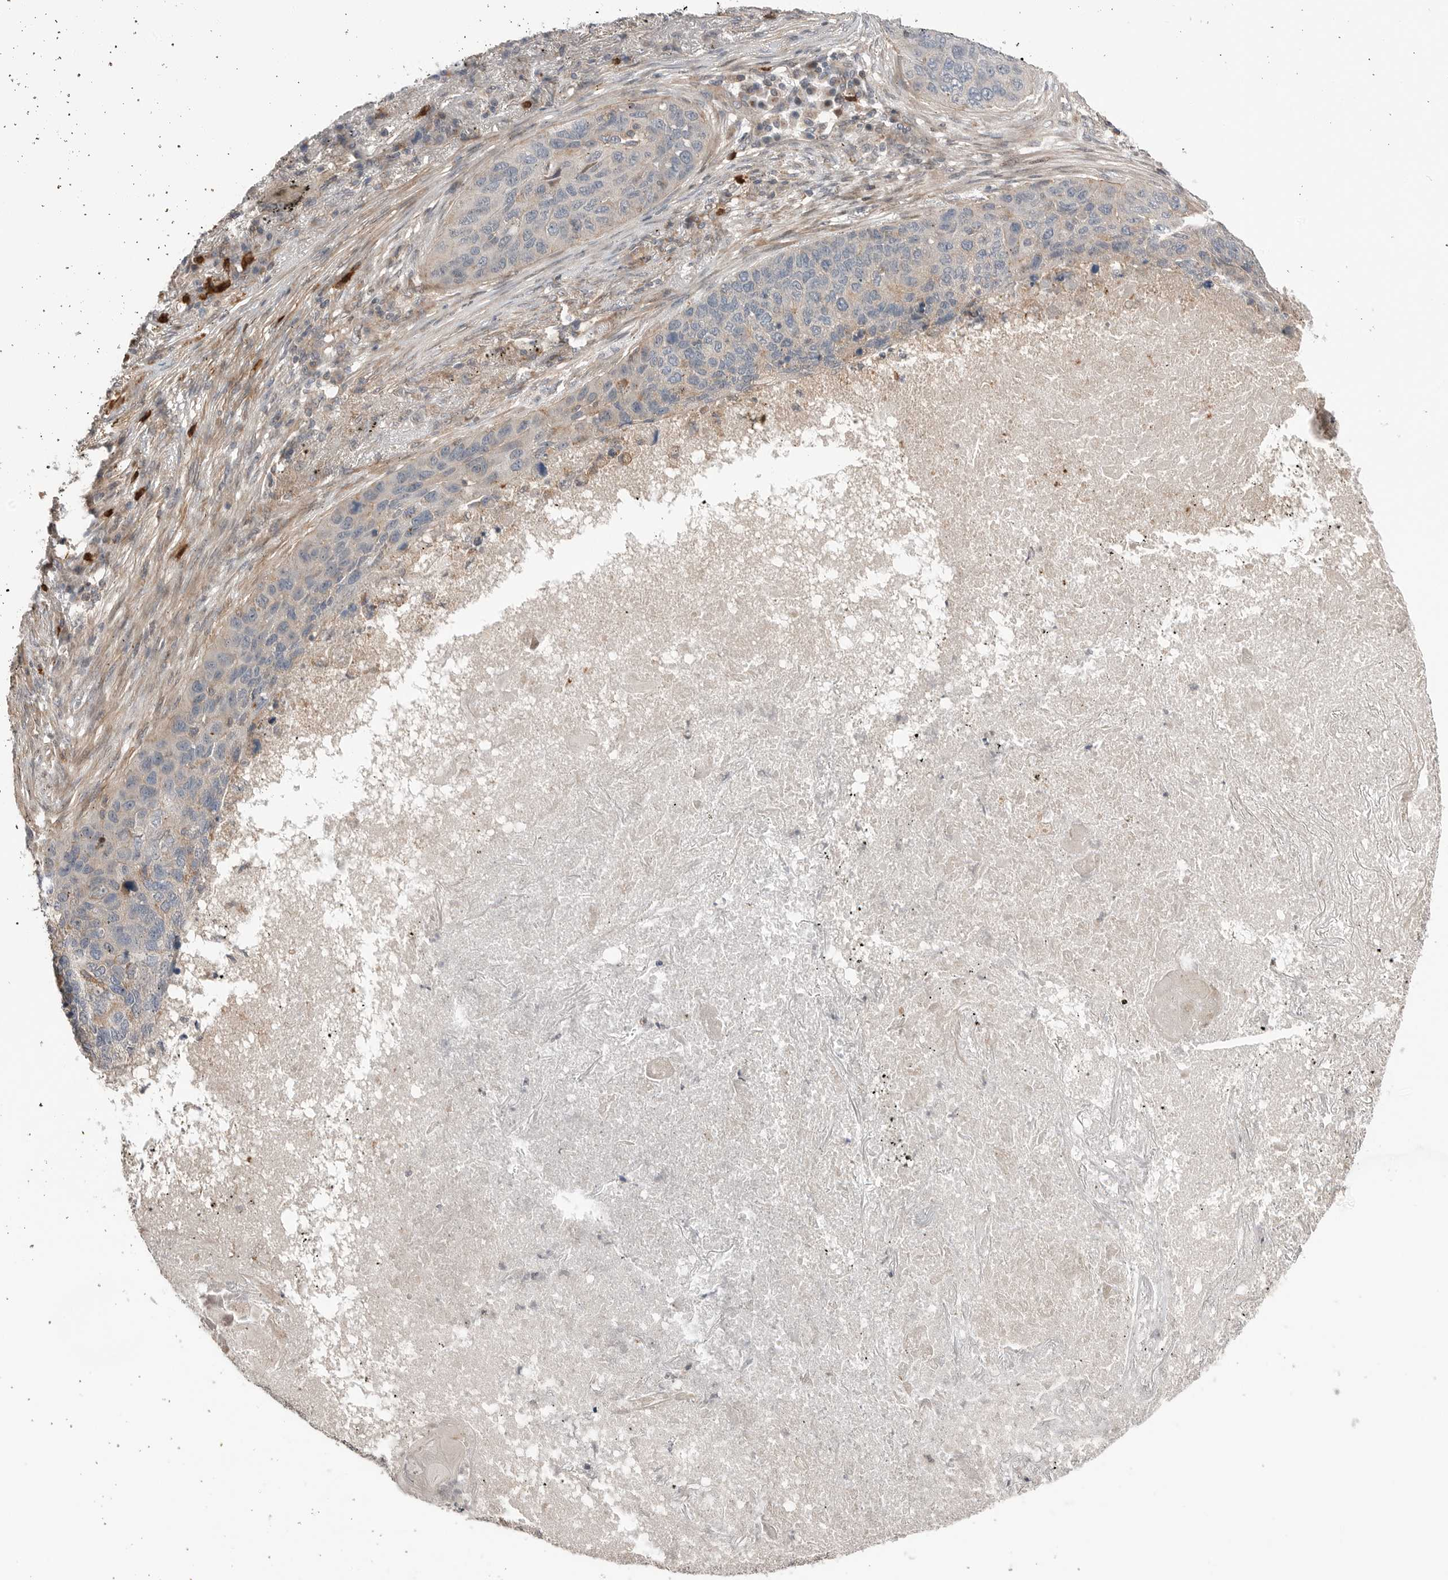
{"staining": {"intensity": "negative", "quantity": "none", "location": "none"}, "tissue": "lung cancer", "cell_type": "Tumor cells", "image_type": "cancer", "snomed": [{"axis": "morphology", "description": "Squamous cell carcinoma, NOS"}, {"axis": "topography", "description": "Lung"}], "caption": "Tumor cells show no significant staining in lung cancer.", "gene": "PEAK1", "patient": {"sex": "female", "age": 63}}